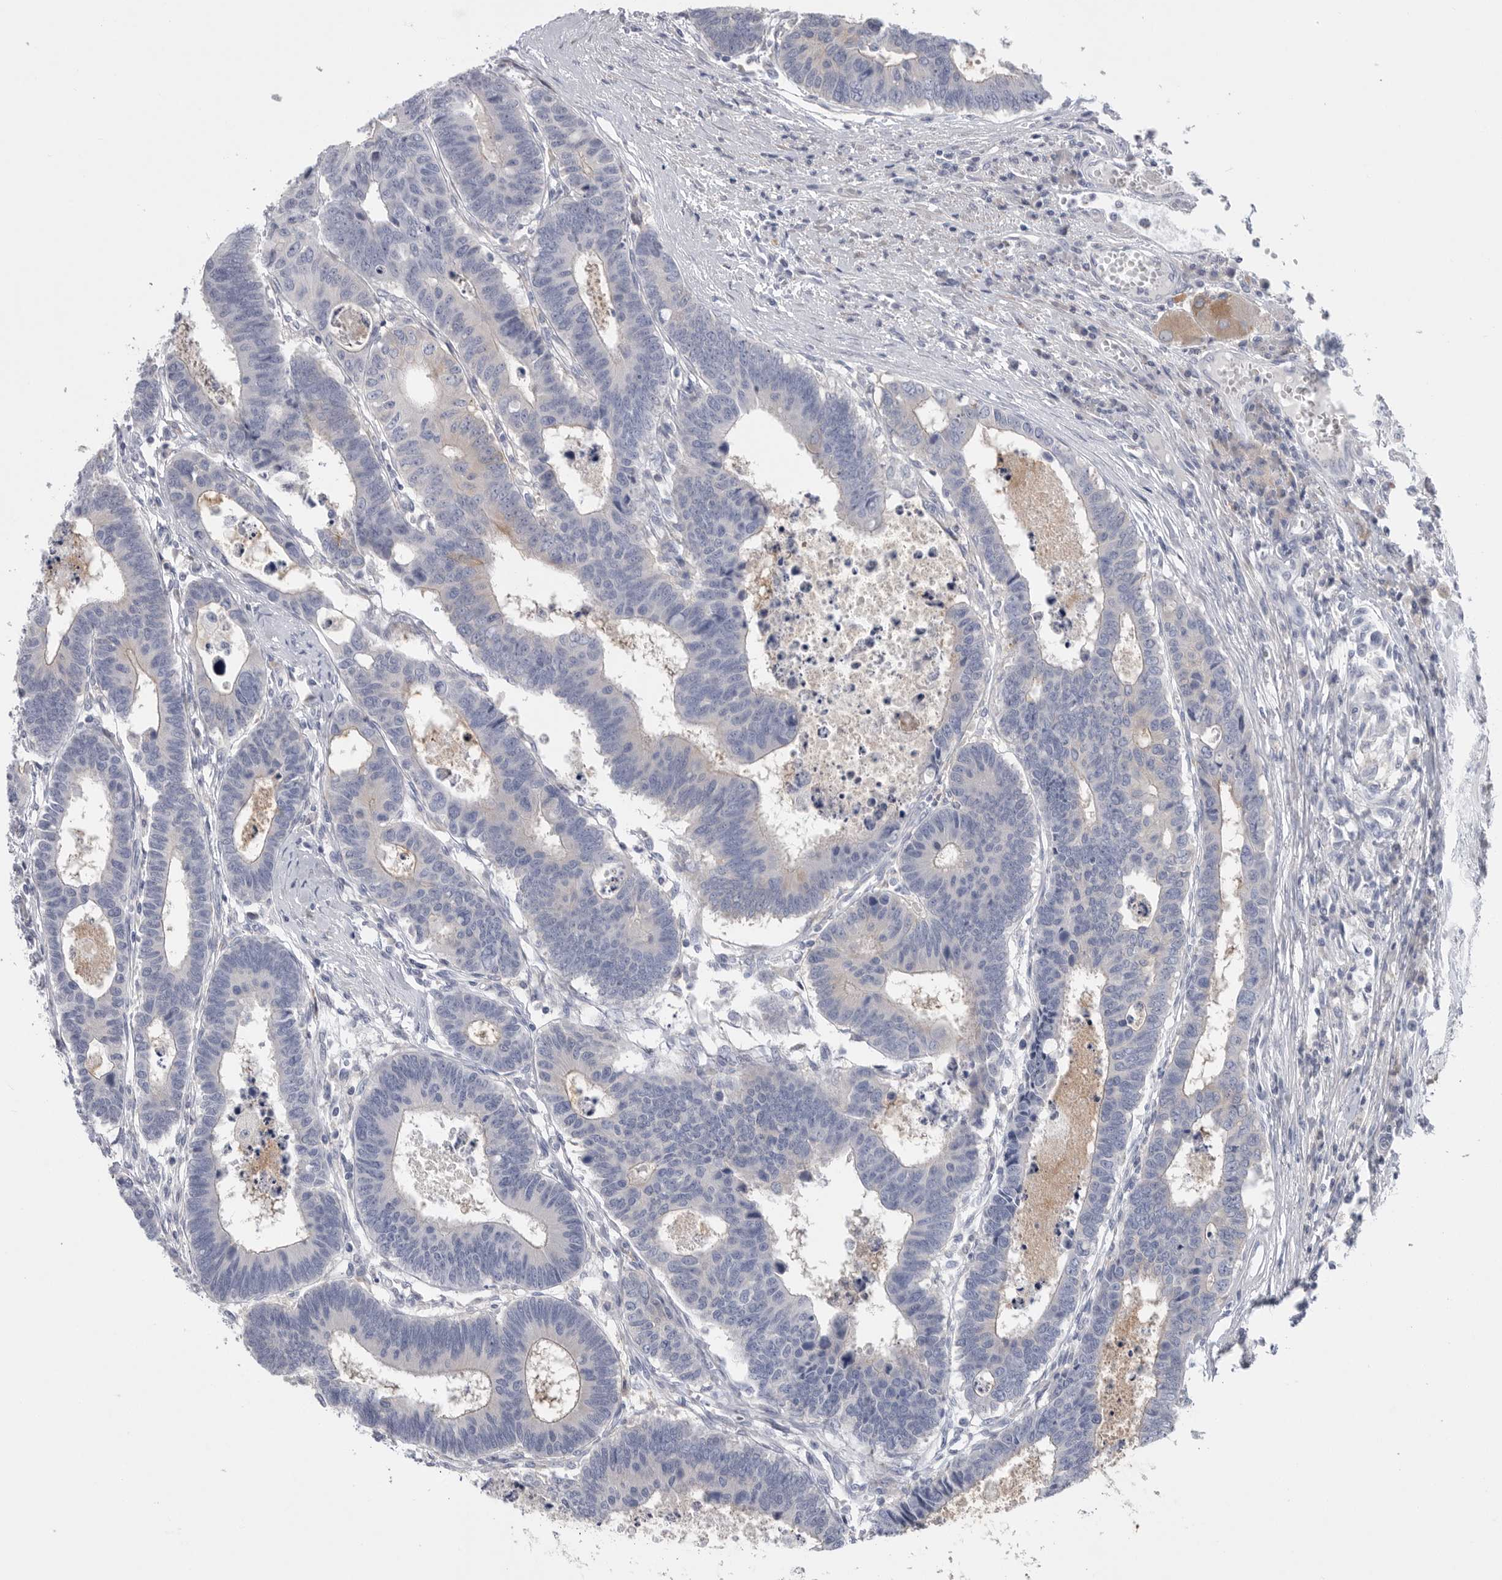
{"staining": {"intensity": "weak", "quantity": "<25%", "location": "cytoplasmic/membranous"}, "tissue": "colorectal cancer", "cell_type": "Tumor cells", "image_type": "cancer", "snomed": [{"axis": "morphology", "description": "Adenocarcinoma, NOS"}, {"axis": "topography", "description": "Rectum"}], "caption": "Colorectal cancer was stained to show a protein in brown. There is no significant expression in tumor cells. Brightfield microscopy of immunohistochemistry stained with DAB (3,3'-diaminobenzidine) (brown) and hematoxylin (blue), captured at high magnification.", "gene": "CAMK2B", "patient": {"sex": "male", "age": 84}}